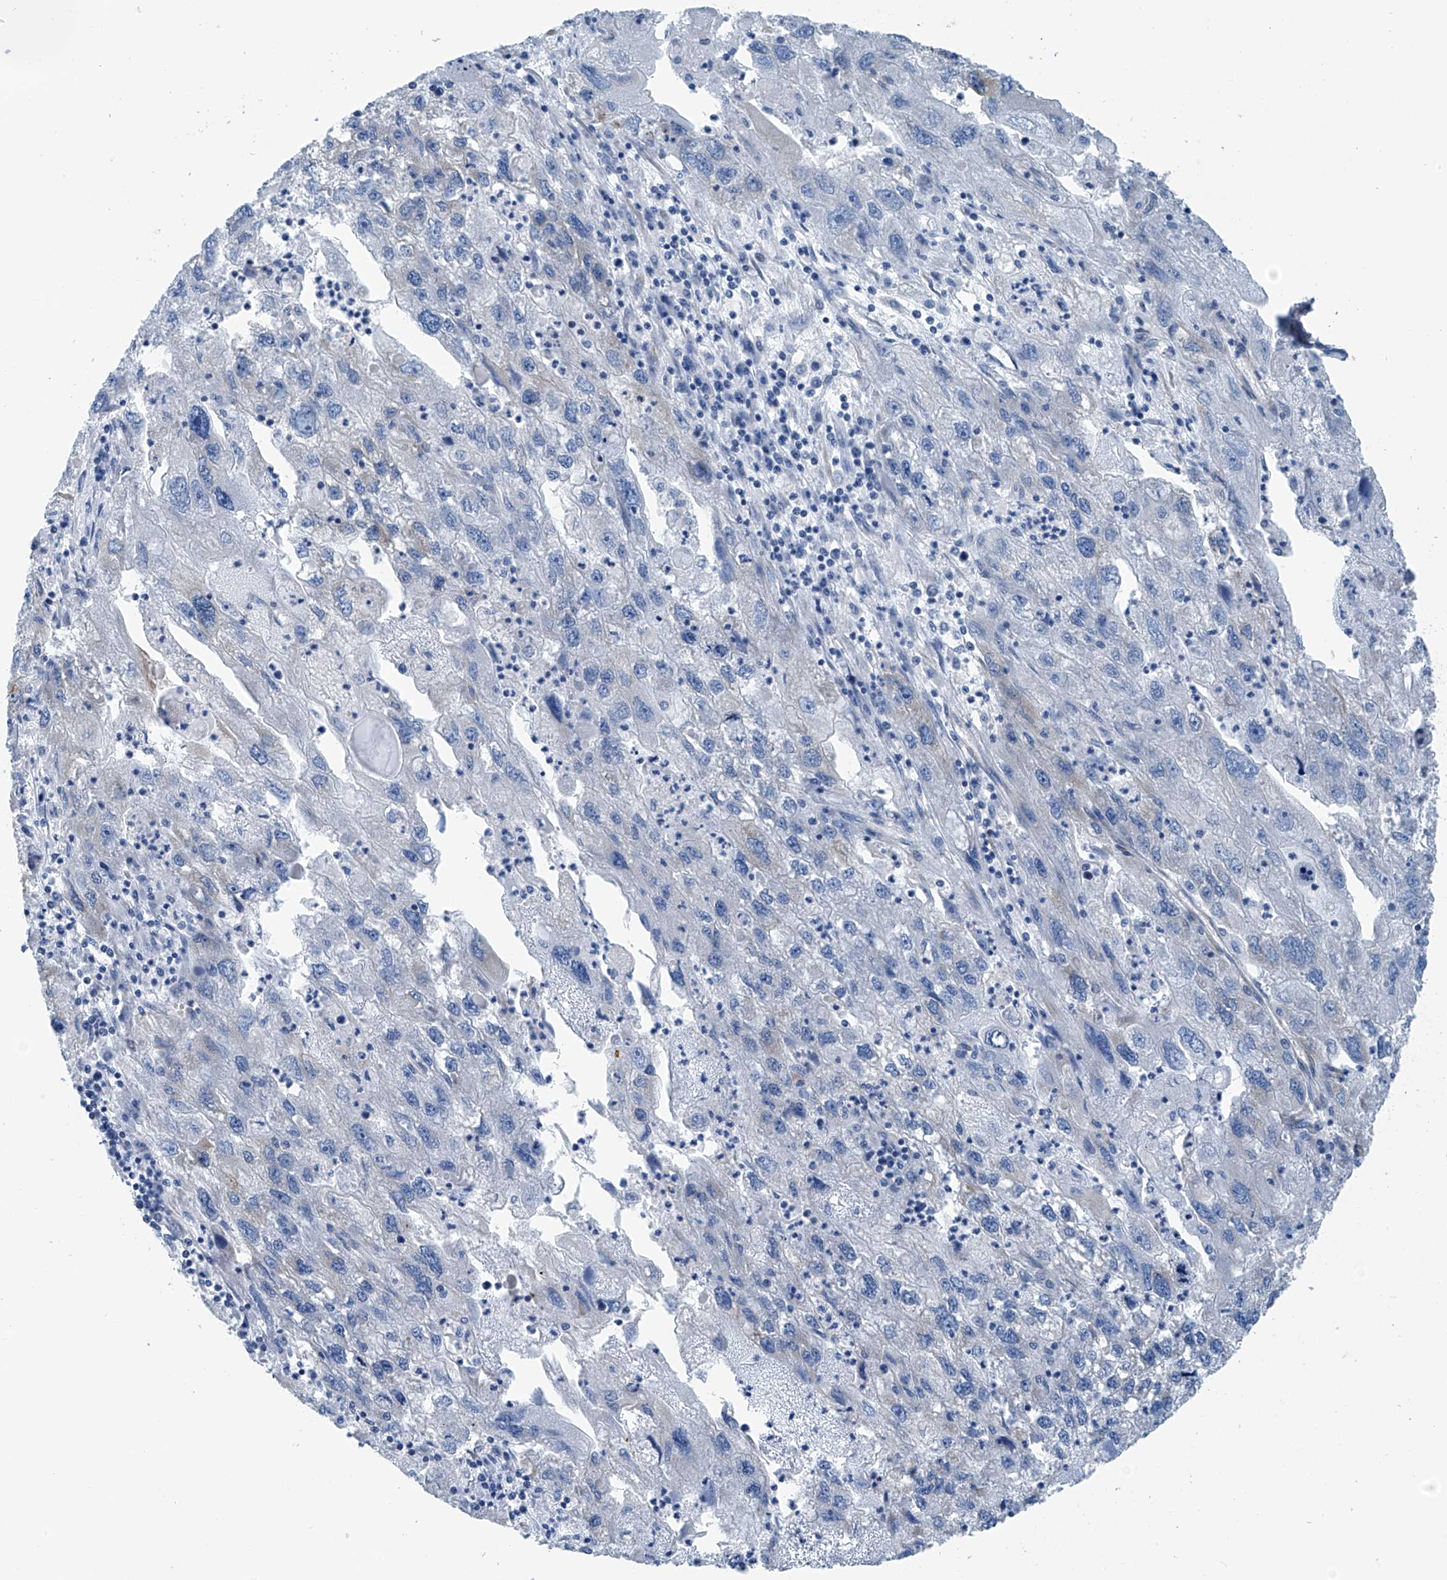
{"staining": {"intensity": "moderate", "quantity": "<25%", "location": "cytoplasmic/membranous"}, "tissue": "endometrial cancer", "cell_type": "Tumor cells", "image_type": "cancer", "snomed": [{"axis": "morphology", "description": "Adenocarcinoma, NOS"}, {"axis": "topography", "description": "Endometrium"}], "caption": "Protein expression analysis of human adenocarcinoma (endometrial) reveals moderate cytoplasmic/membranous positivity in approximately <25% of tumor cells. (Stains: DAB in brown, nuclei in blue, Microscopy: brightfield microscopy at high magnification).", "gene": "RCN2", "patient": {"sex": "female", "age": 49}}